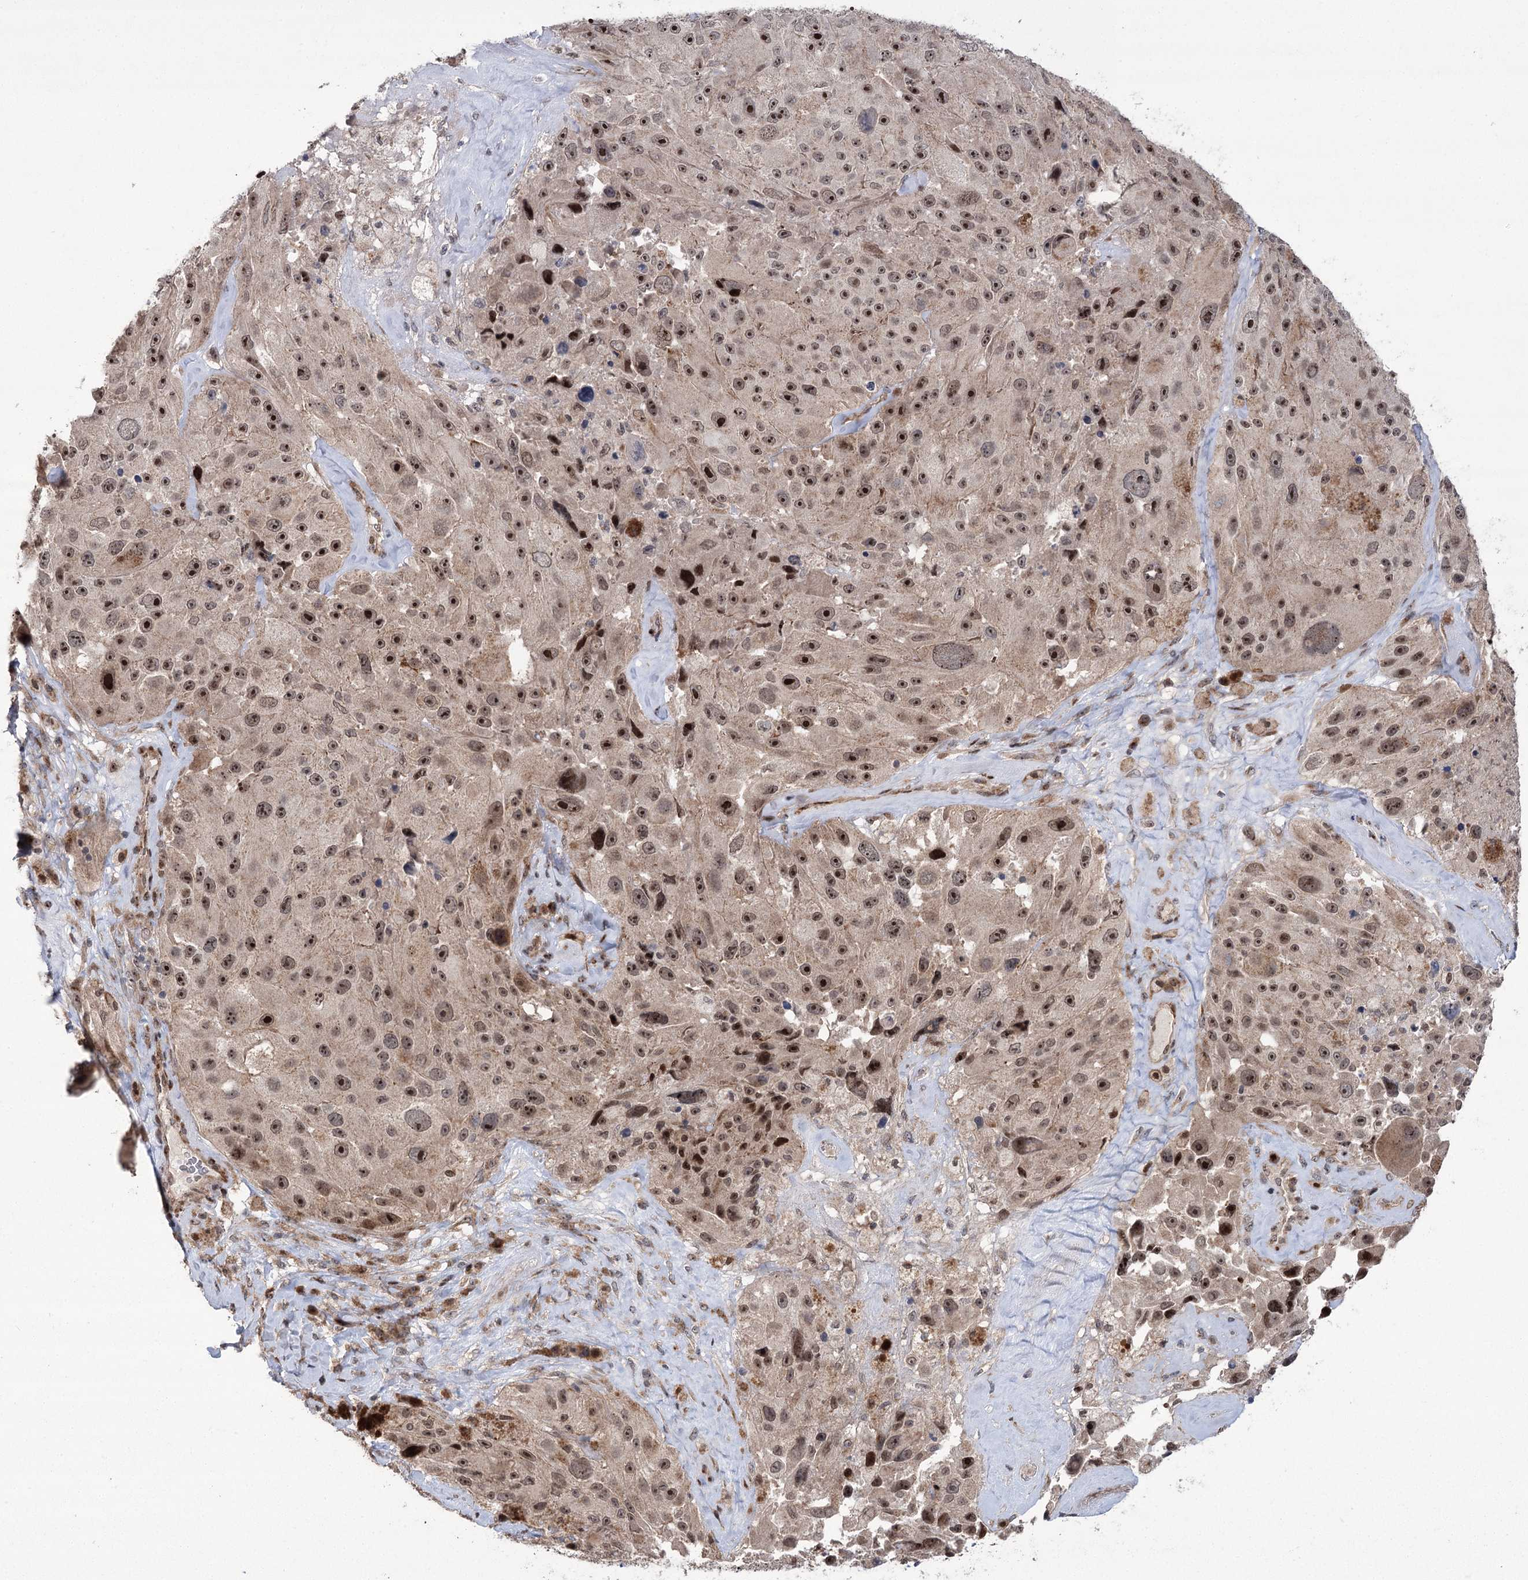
{"staining": {"intensity": "moderate", "quantity": ">75%", "location": "nuclear"}, "tissue": "melanoma", "cell_type": "Tumor cells", "image_type": "cancer", "snomed": [{"axis": "morphology", "description": "Malignant melanoma, Metastatic site"}, {"axis": "topography", "description": "Lymph node"}], "caption": "Human melanoma stained with a brown dye demonstrates moderate nuclear positive expression in about >75% of tumor cells.", "gene": "PARM1", "patient": {"sex": "male", "age": 62}}